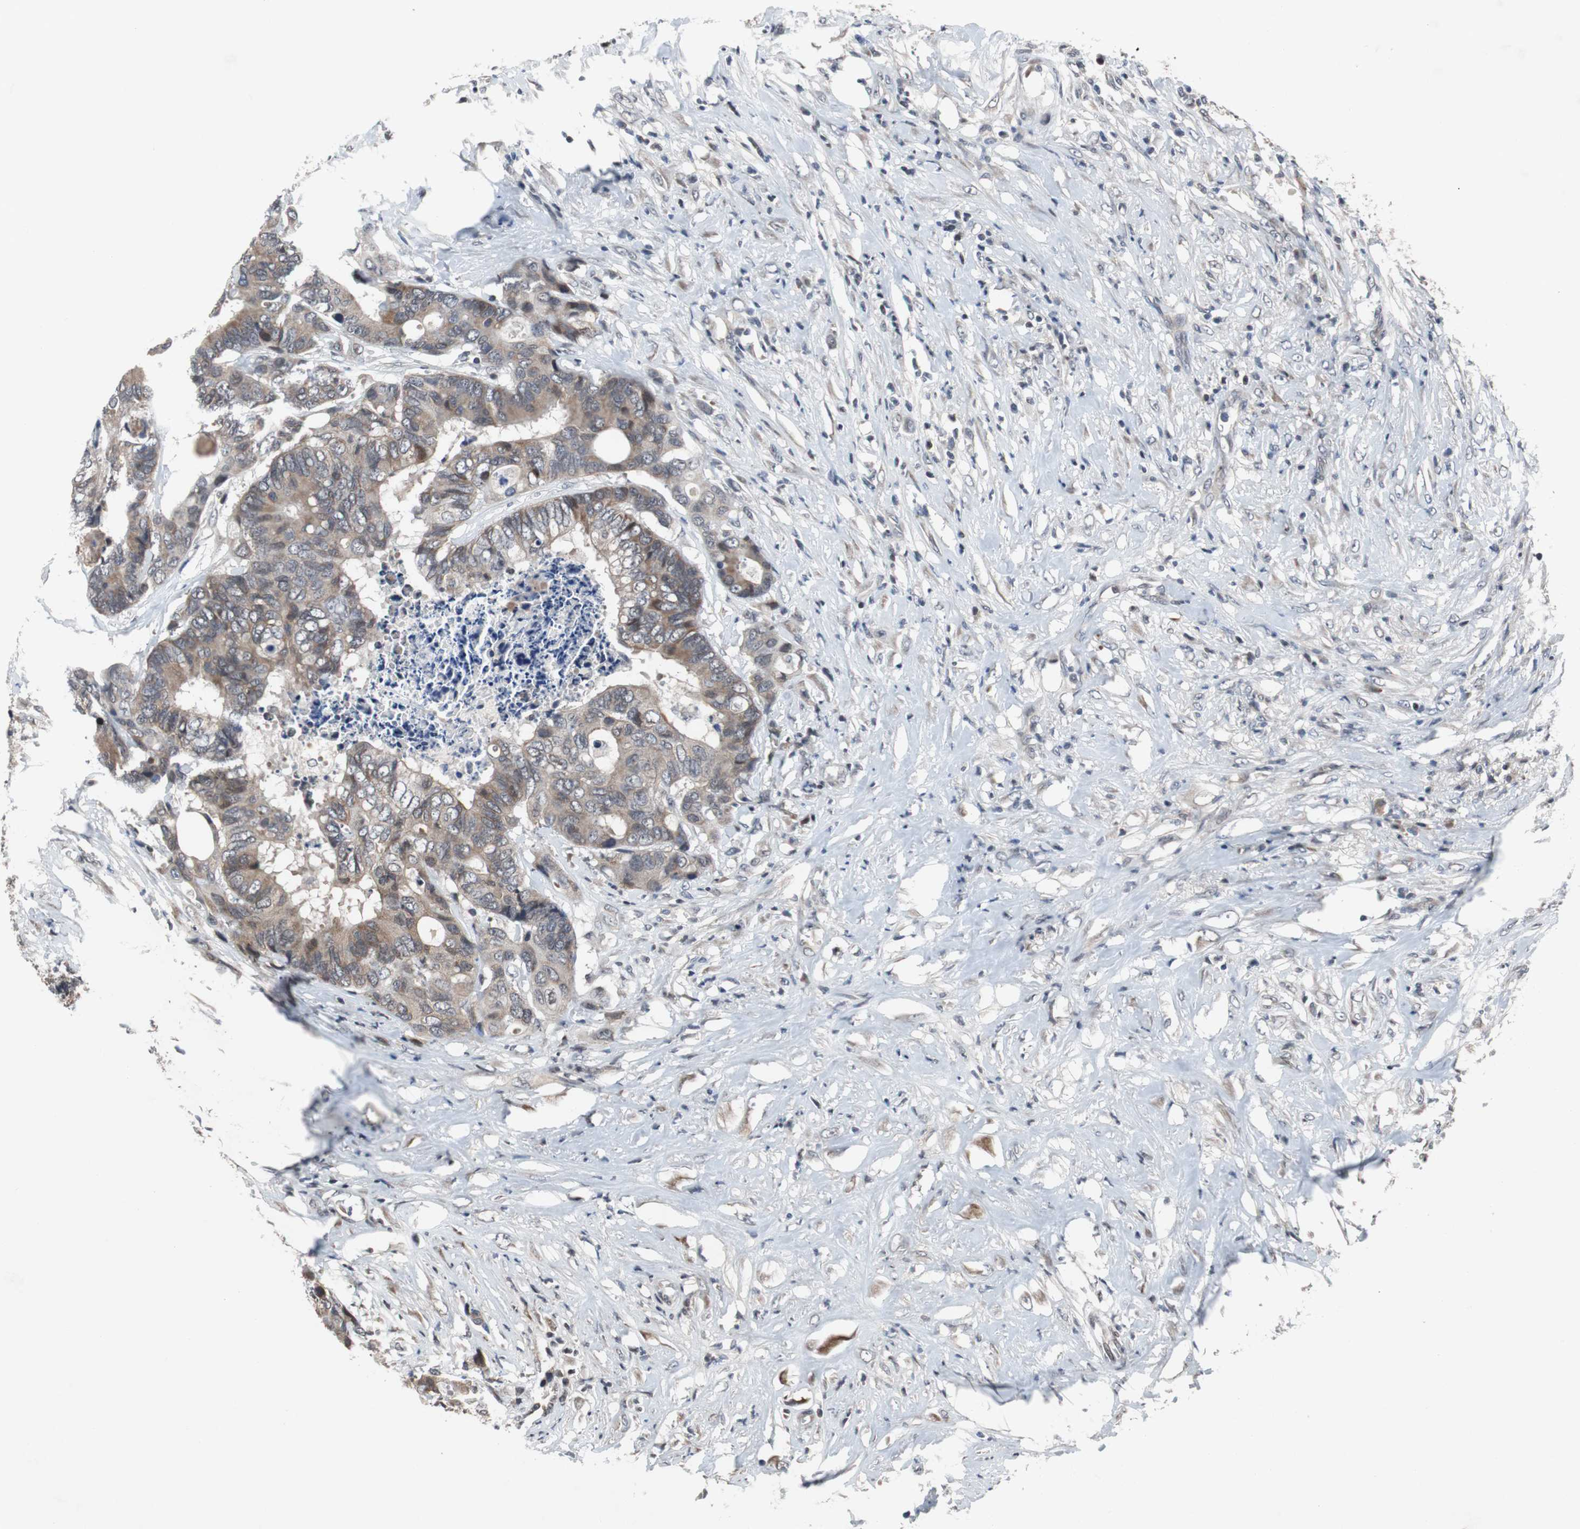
{"staining": {"intensity": "moderate", "quantity": "25%-75%", "location": "cytoplasmic/membranous"}, "tissue": "colorectal cancer", "cell_type": "Tumor cells", "image_type": "cancer", "snomed": [{"axis": "morphology", "description": "Adenocarcinoma, NOS"}, {"axis": "topography", "description": "Rectum"}], "caption": "Tumor cells show medium levels of moderate cytoplasmic/membranous positivity in approximately 25%-75% of cells in human adenocarcinoma (colorectal).", "gene": "TP63", "patient": {"sex": "male", "age": 55}}